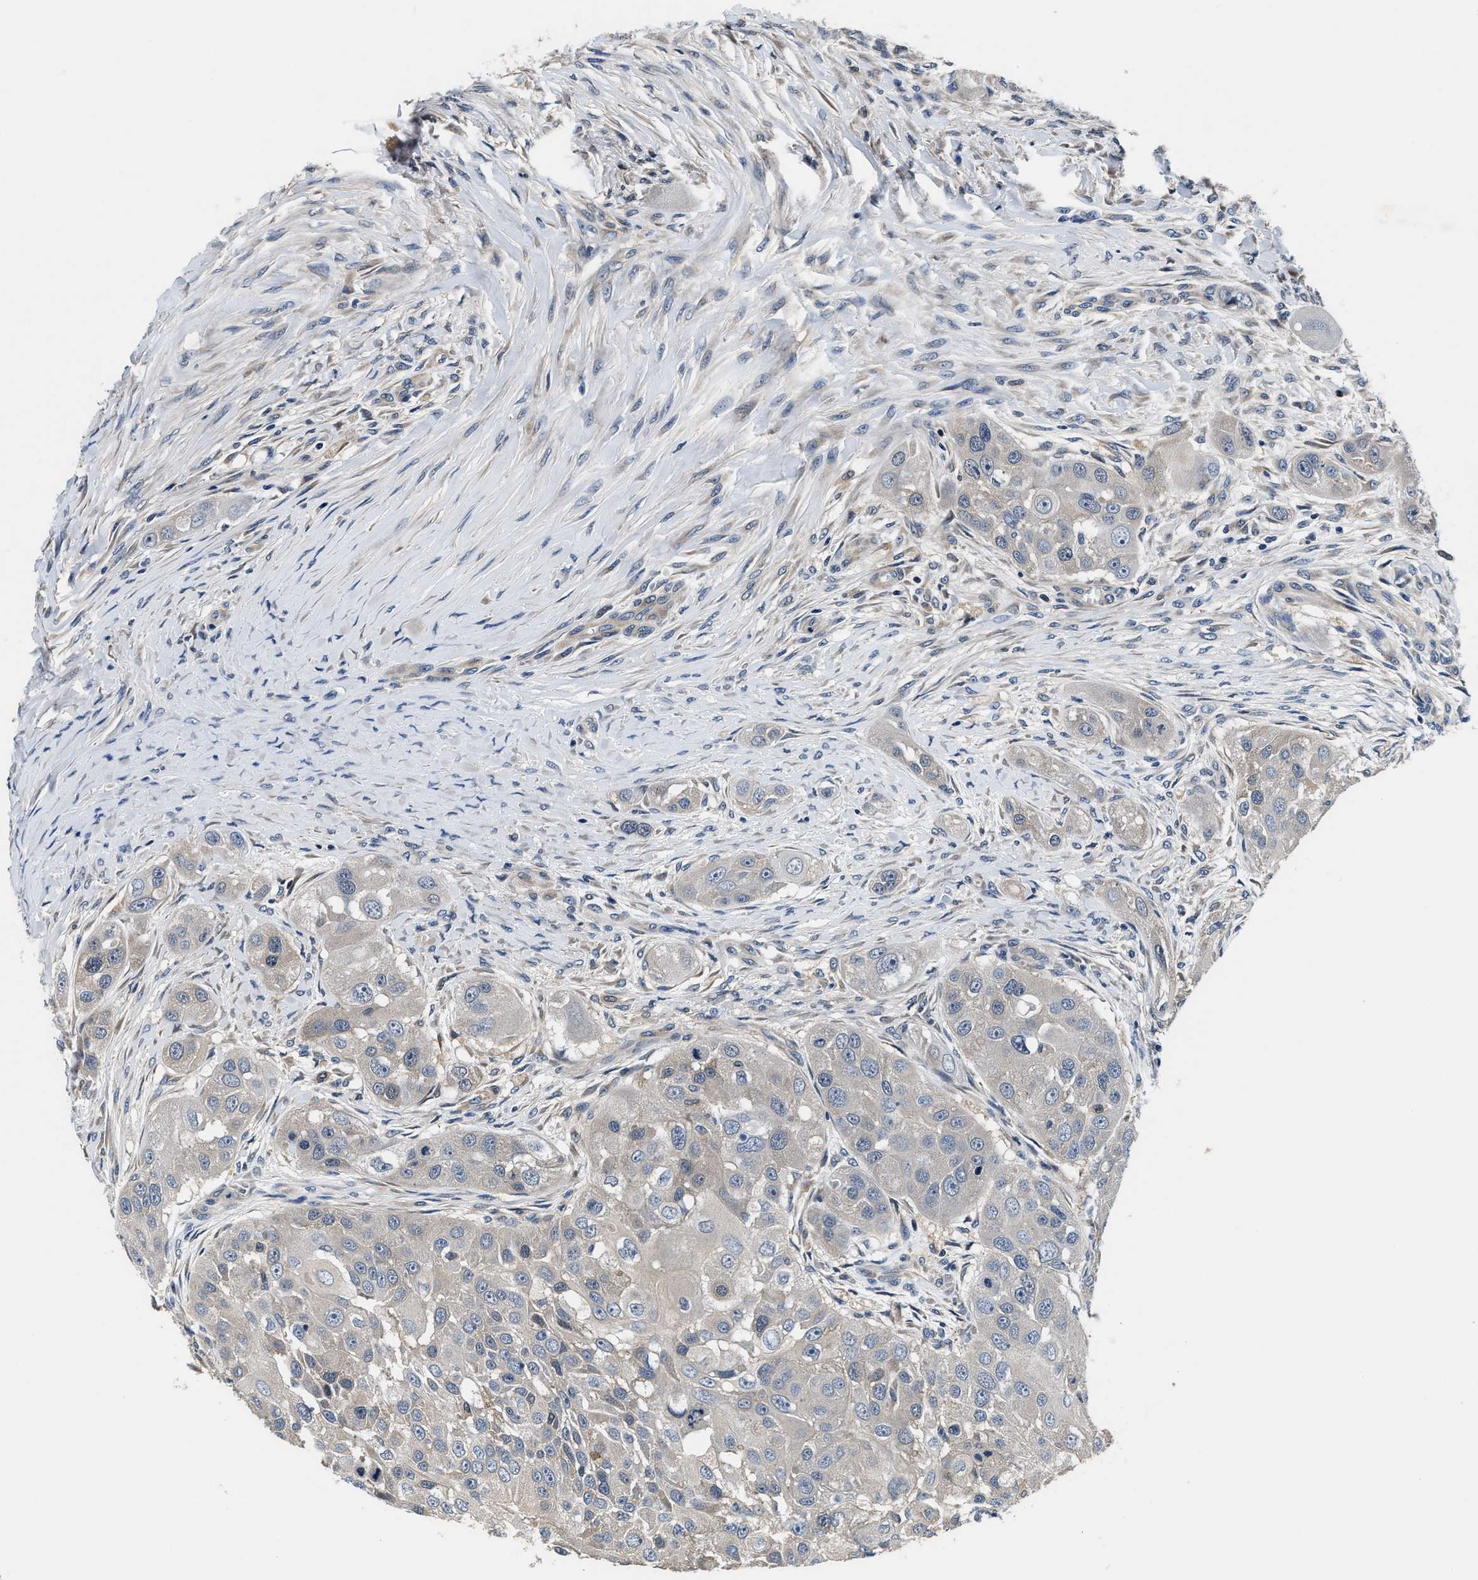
{"staining": {"intensity": "negative", "quantity": "none", "location": "none"}, "tissue": "head and neck cancer", "cell_type": "Tumor cells", "image_type": "cancer", "snomed": [{"axis": "morphology", "description": "Normal tissue, NOS"}, {"axis": "morphology", "description": "Squamous cell carcinoma, NOS"}, {"axis": "topography", "description": "Skeletal muscle"}, {"axis": "topography", "description": "Head-Neck"}], "caption": "This is a image of immunohistochemistry (IHC) staining of head and neck cancer (squamous cell carcinoma), which shows no staining in tumor cells.", "gene": "PHPT1", "patient": {"sex": "male", "age": 51}}